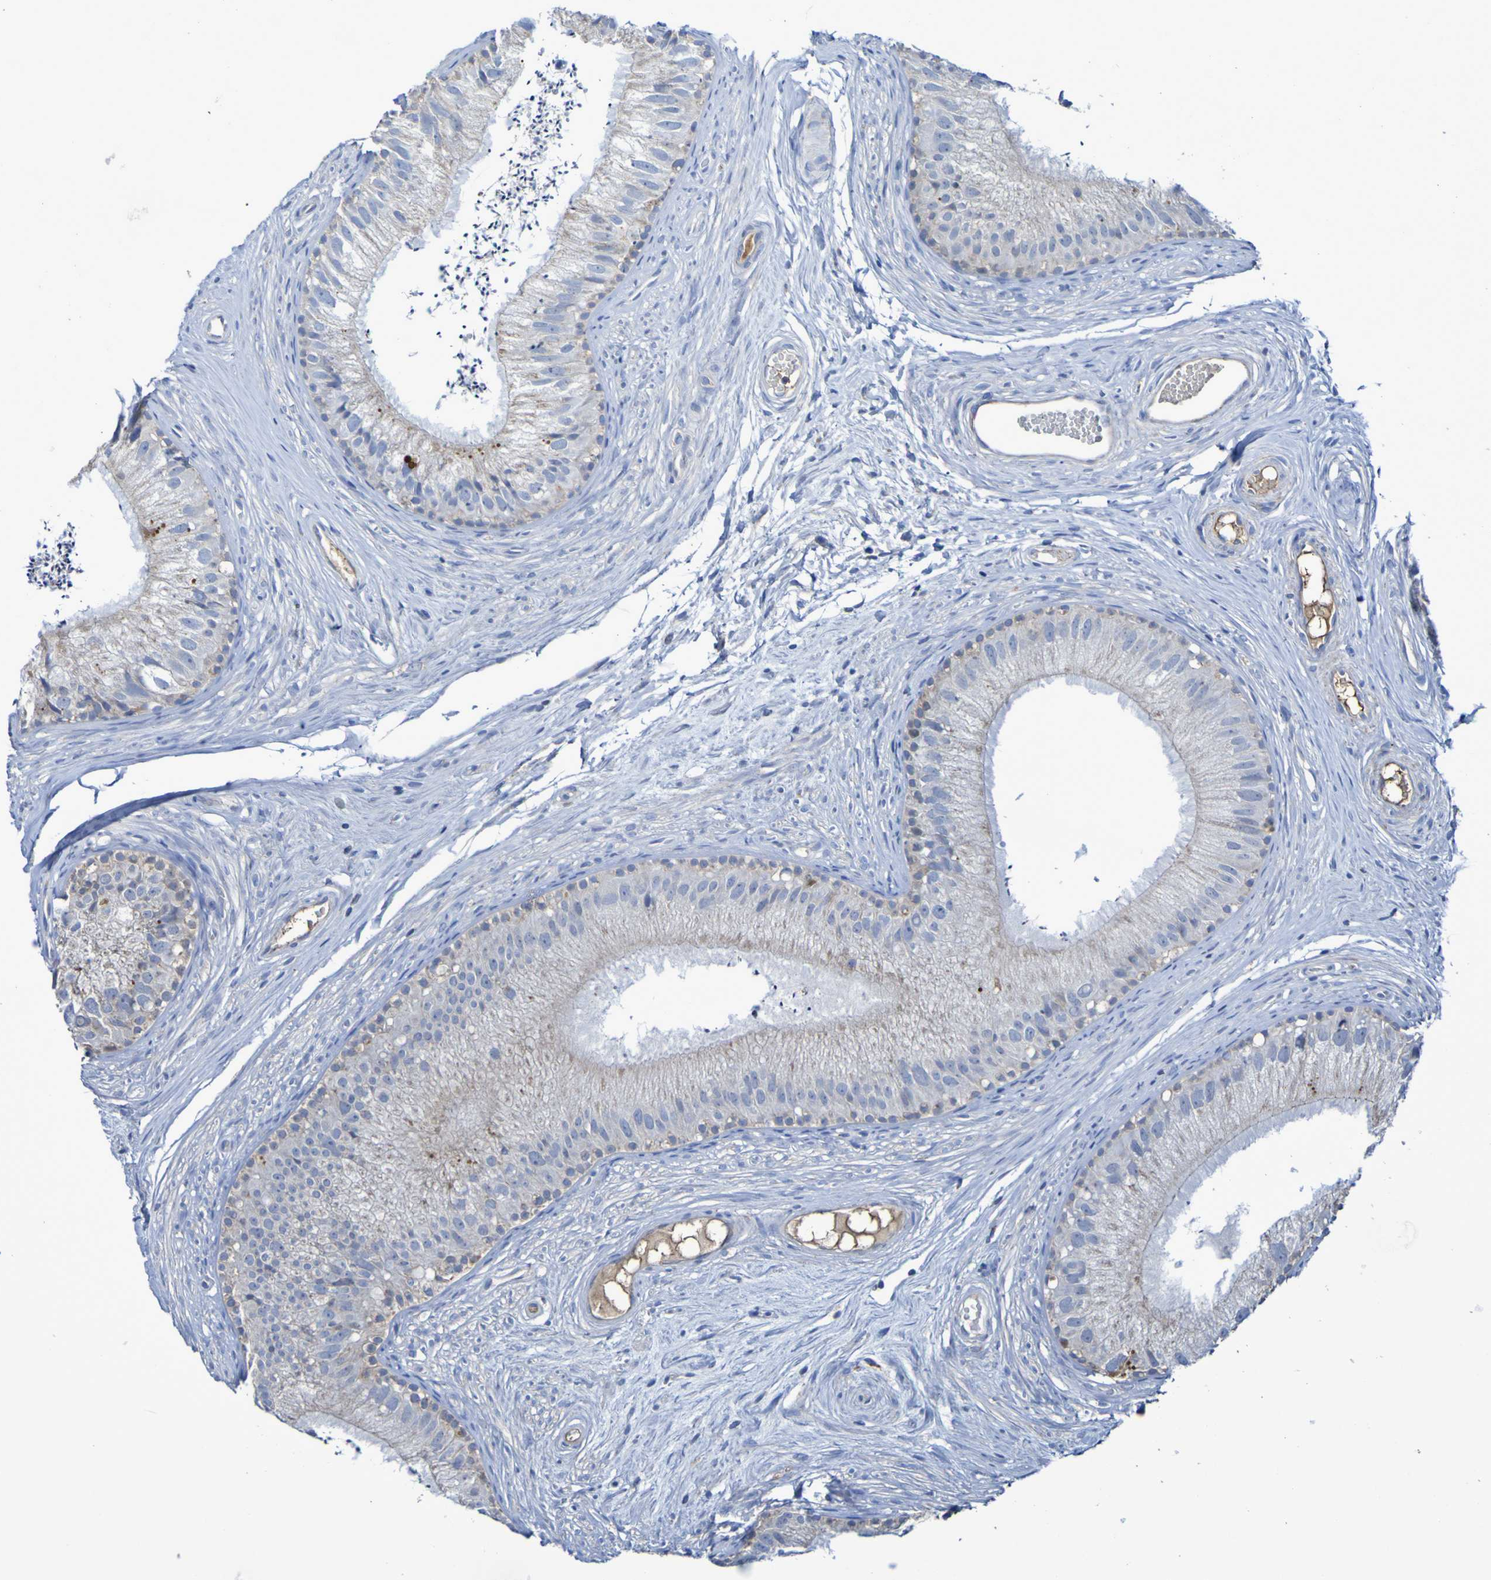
{"staining": {"intensity": "weak", "quantity": "25%-75%", "location": "cytoplasmic/membranous"}, "tissue": "epididymis", "cell_type": "Glandular cells", "image_type": "normal", "snomed": [{"axis": "morphology", "description": "Normal tissue, NOS"}, {"axis": "topography", "description": "Epididymis"}], "caption": "Human epididymis stained with a brown dye exhibits weak cytoplasmic/membranous positive positivity in about 25%-75% of glandular cells.", "gene": "CNTN2", "patient": {"sex": "male", "age": 56}}